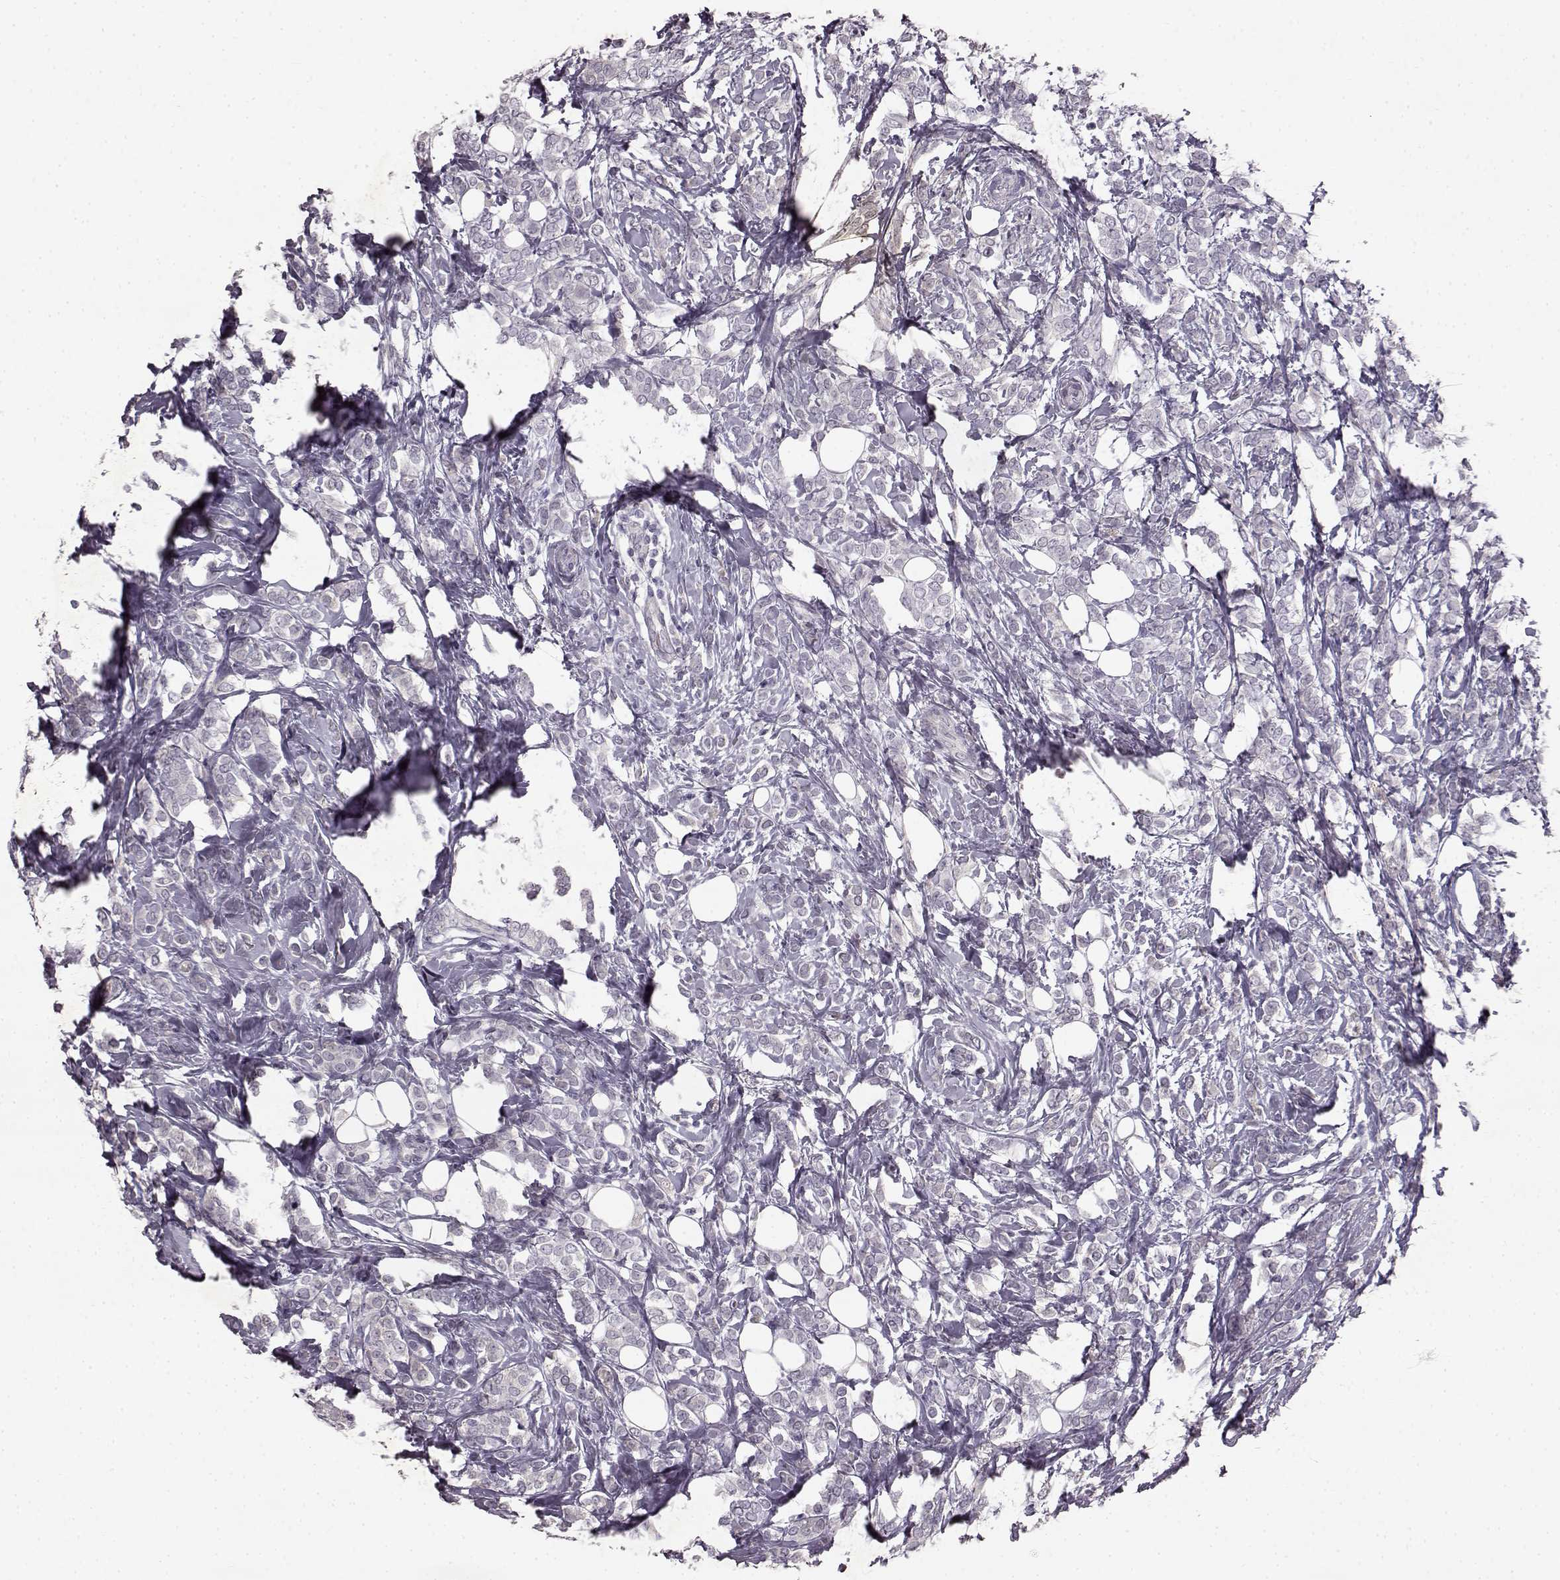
{"staining": {"intensity": "negative", "quantity": "none", "location": "none"}, "tissue": "breast cancer", "cell_type": "Tumor cells", "image_type": "cancer", "snomed": [{"axis": "morphology", "description": "Lobular carcinoma"}, {"axis": "topography", "description": "Breast"}], "caption": "This is an IHC image of human breast cancer (lobular carcinoma). There is no positivity in tumor cells.", "gene": "SPAG17", "patient": {"sex": "female", "age": 49}}